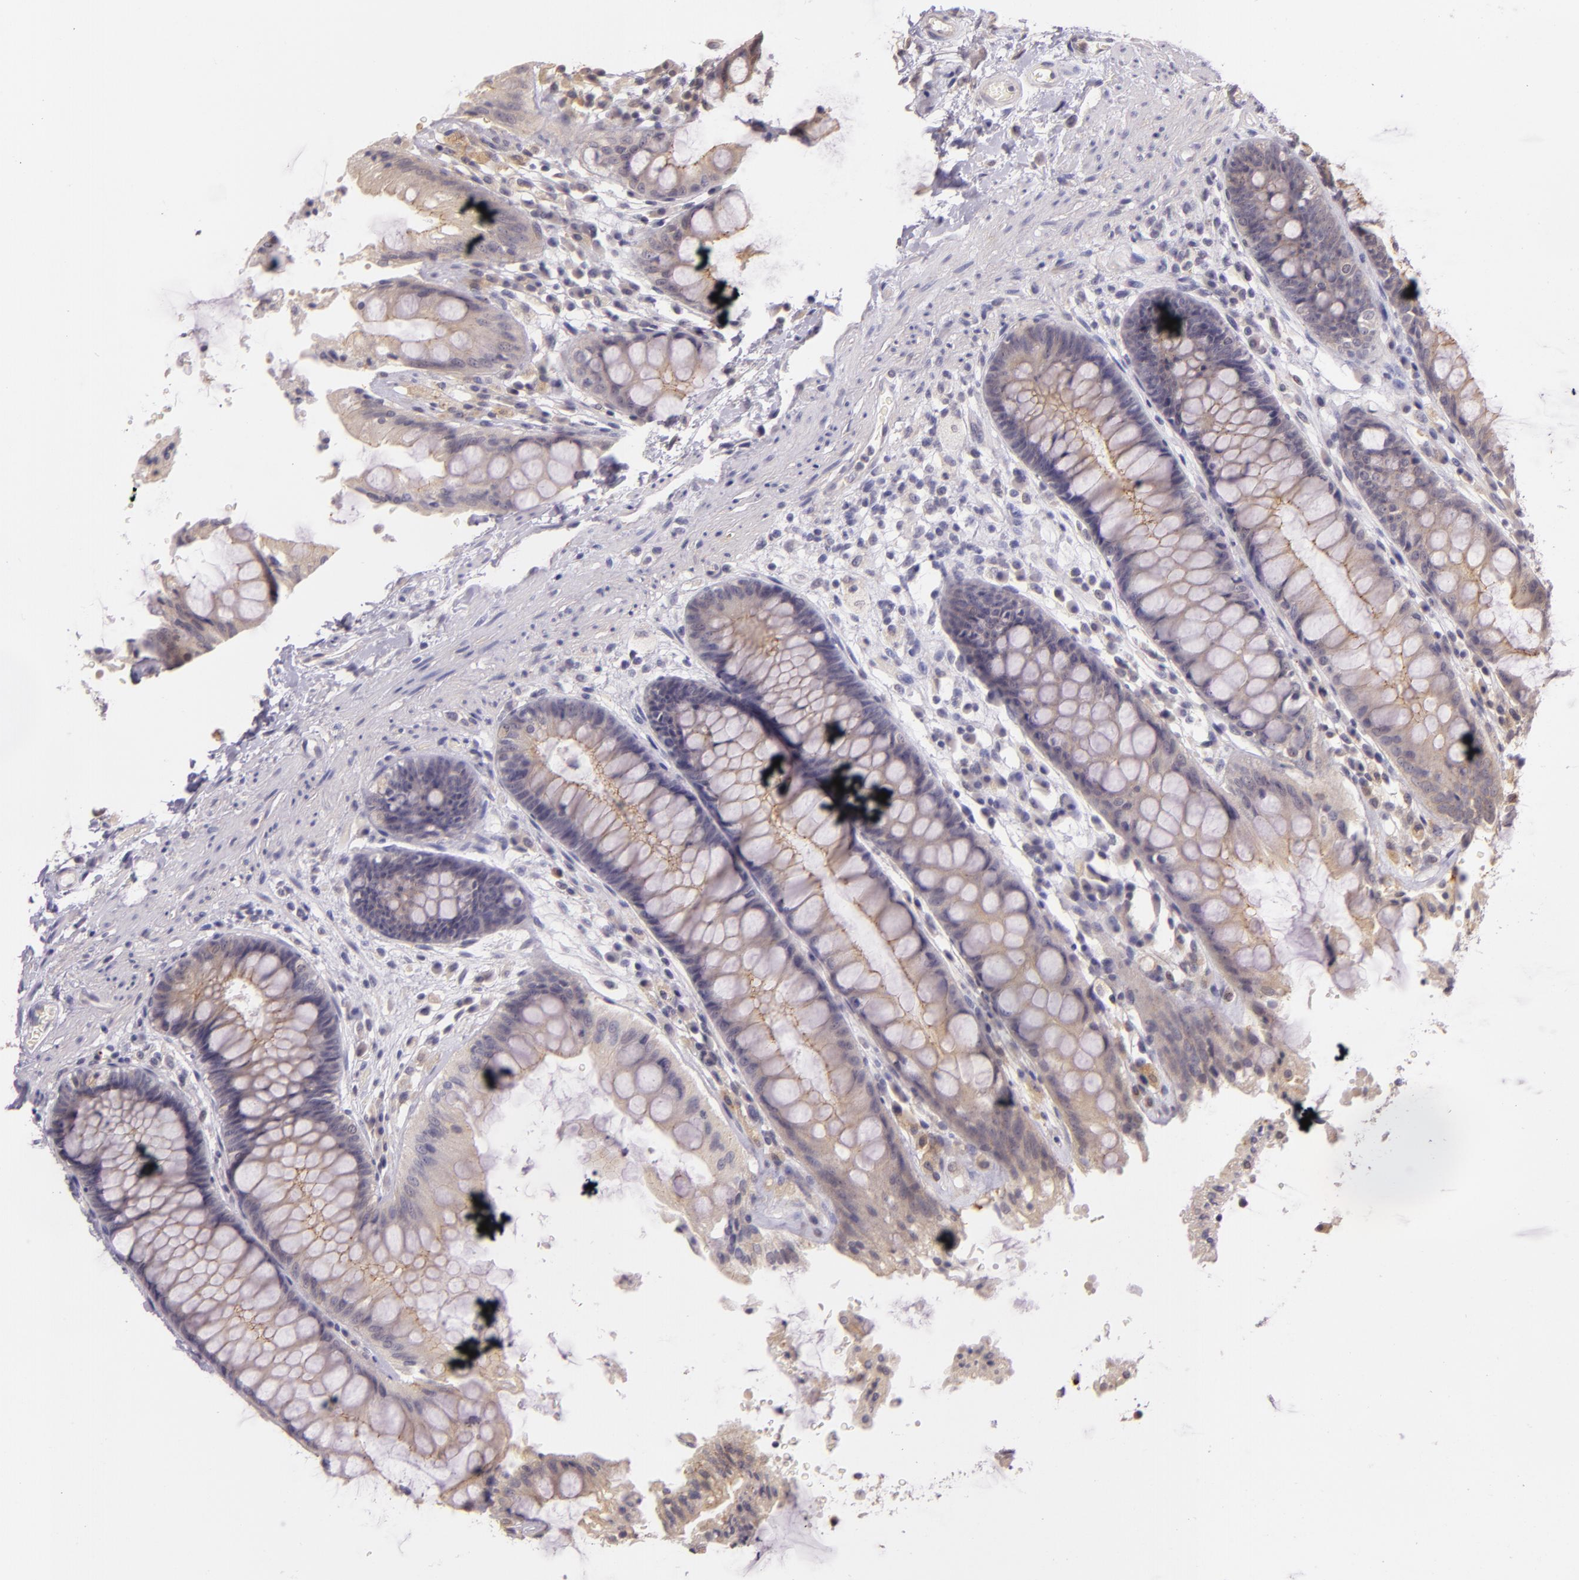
{"staining": {"intensity": "weak", "quantity": ">75%", "location": "cytoplasmic/membranous"}, "tissue": "rectum", "cell_type": "Glandular cells", "image_type": "normal", "snomed": [{"axis": "morphology", "description": "Normal tissue, NOS"}, {"axis": "topography", "description": "Rectum"}], "caption": "DAB immunohistochemical staining of unremarkable human rectum reveals weak cytoplasmic/membranous protein expression in approximately >75% of glandular cells. Immunohistochemistry (ihc) stains the protein of interest in brown and the nuclei are stained blue.", "gene": "ARMH4", "patient": {"sex": "female", "age": 46}}